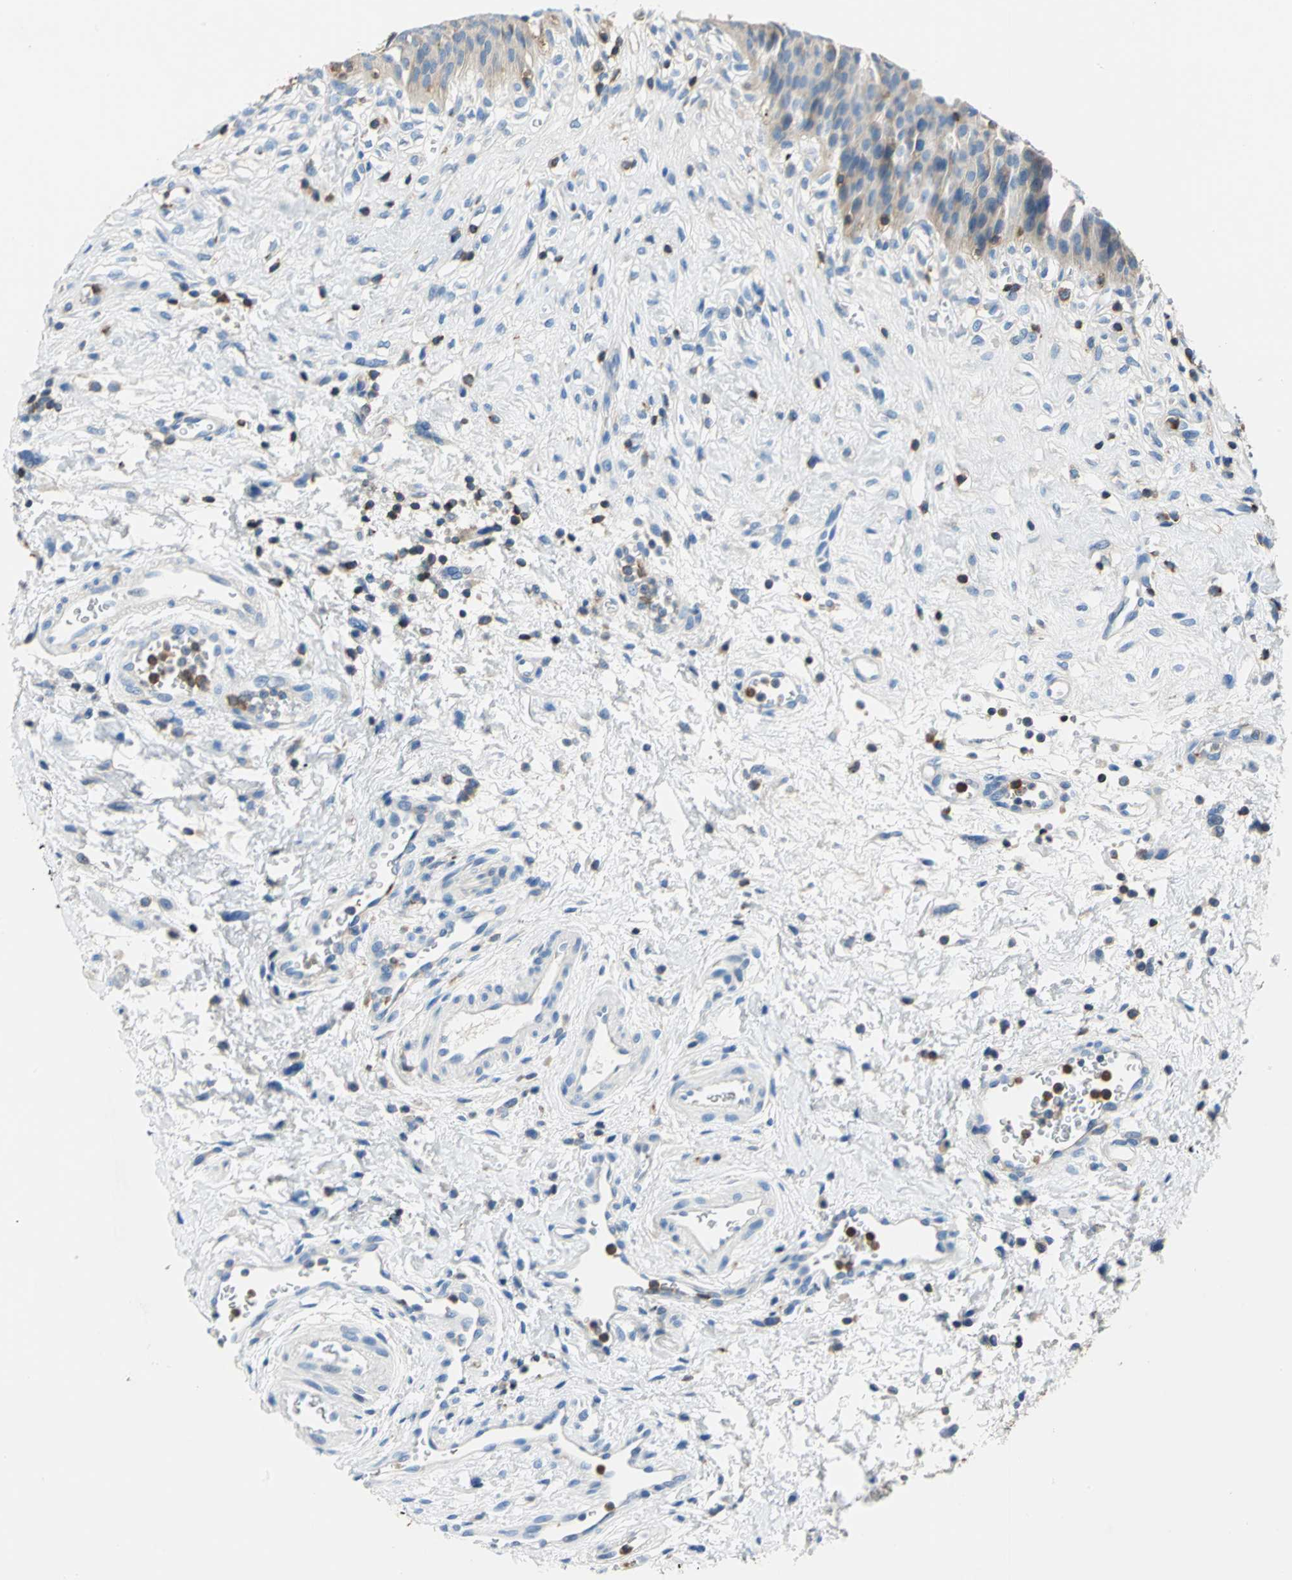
{"staining": {"intensity": "moderate", "quantity": ">75%", "location": "cytoplasmic/membranous"}, "tissue": "urinary bladder", "cell_type": "Urothelial cells", "image_type": "normal", "snomed": [{"axis": "morphology", "description": "Normal tissue, NOS"}, {"axis": "morphology", "description": "Dysplasia, NOS"}, {"axis": "topography", "description": "Urinary bladder"}], "caption": "Immunohistochemical staining of benign human urinary bladder demonstrates moderate cytoplasmic/membranous protein expression in approximately >75% of urothelial cells.", "gene": "SEPTIN11", "patient": {"sex": "male", "age": 35}}